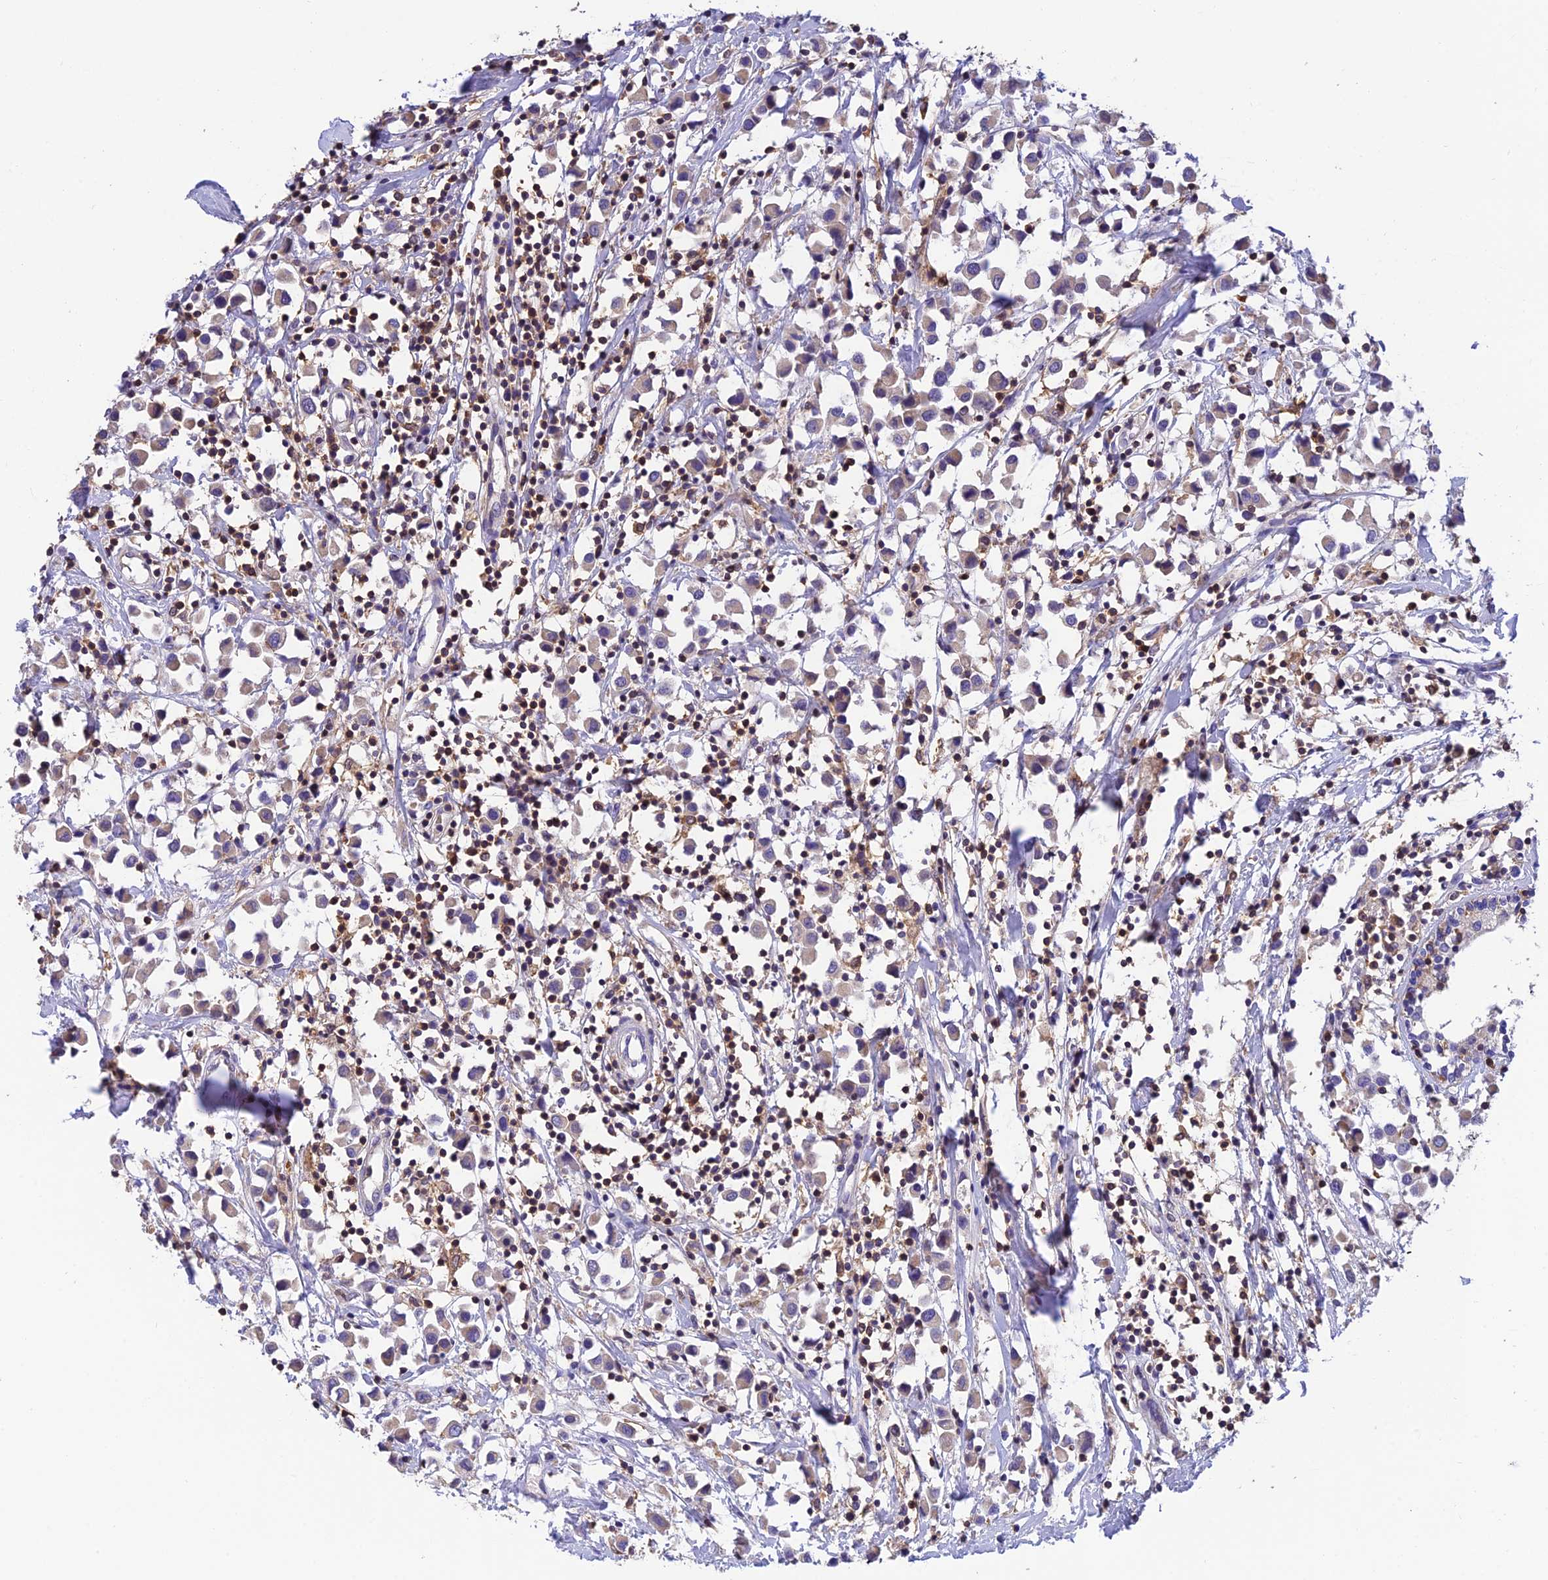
{"staining": {"intensity": "negative", "quantity": "none", "location": "none"}, "tissue": "breast cancer", "cell_type": "Tumor cells", "image_type": "cancer", "snomed": [{"axis": "morphology", "description": "Duct carcinoma"}, {"axis": "topography", "description": "Breast"}], "caption": "Immunohistochemistry micrograph of invasive ductal carcinoma (breast) stained for a protein (brown), which displays no staining in tumor cells.", "gene": "LPXN", "patient": {"sex": "female", "age": 61}}